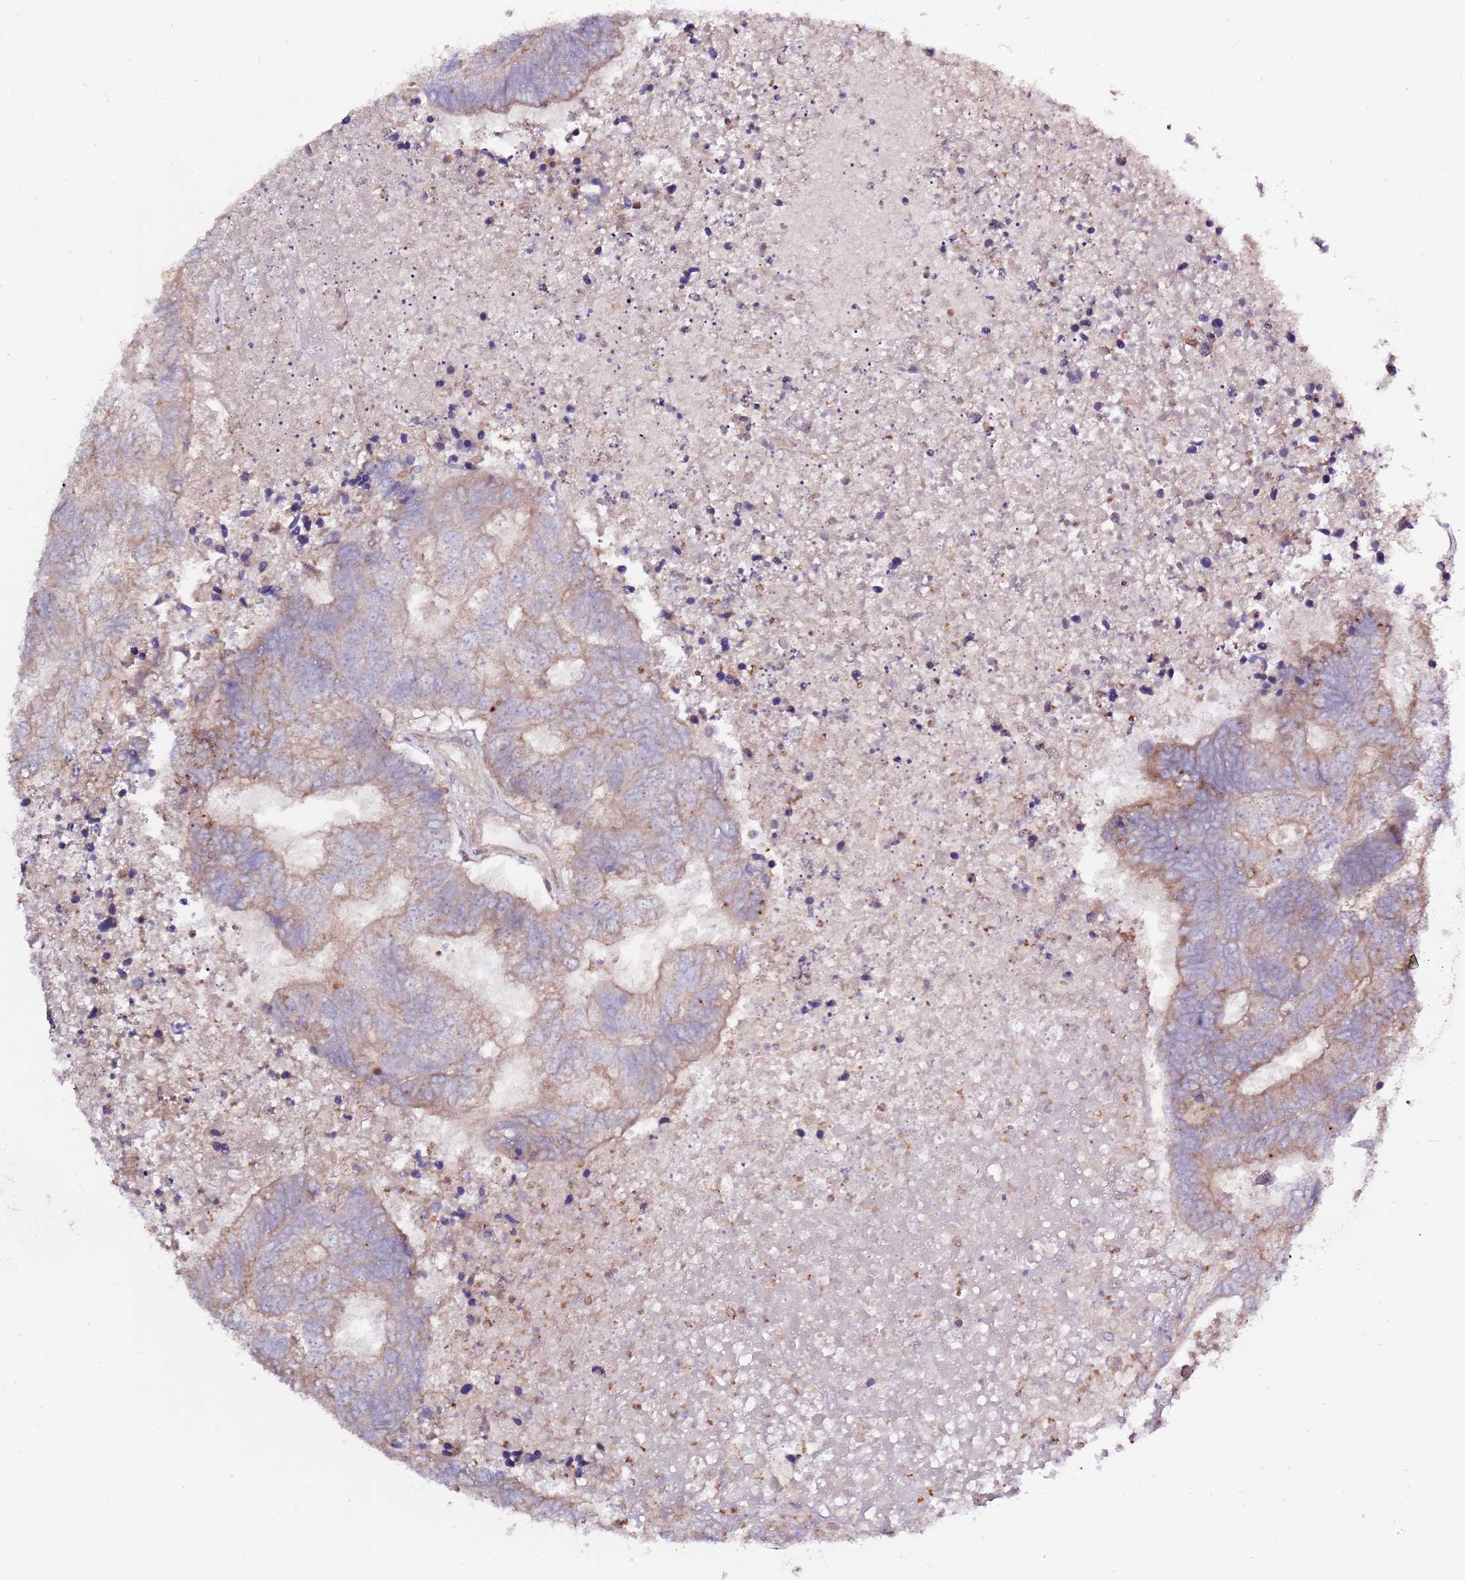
{"staining": {"intensity": "weak", "quantity": "25%-75%", "location": "cytoplasmic/membranous"}, "tissue": "colorectal cancer", "cell_type": "Tumor cells", "image_type": "cancer", "snomed": [{"axis": "morphology", "description": "Adenocarcinoma, NOS"}, {"axis": "topography", "description": "Colon"}], "caption": "Immunohistochemical staining of colorectal cancer (adenocarcinoma) shows low levels of weak cytoplasmic/membranous expression in approximately 25%-75% of tumor cells.", "gene": "EVA1B", "patient": {"sex": "female", "age": 48}}